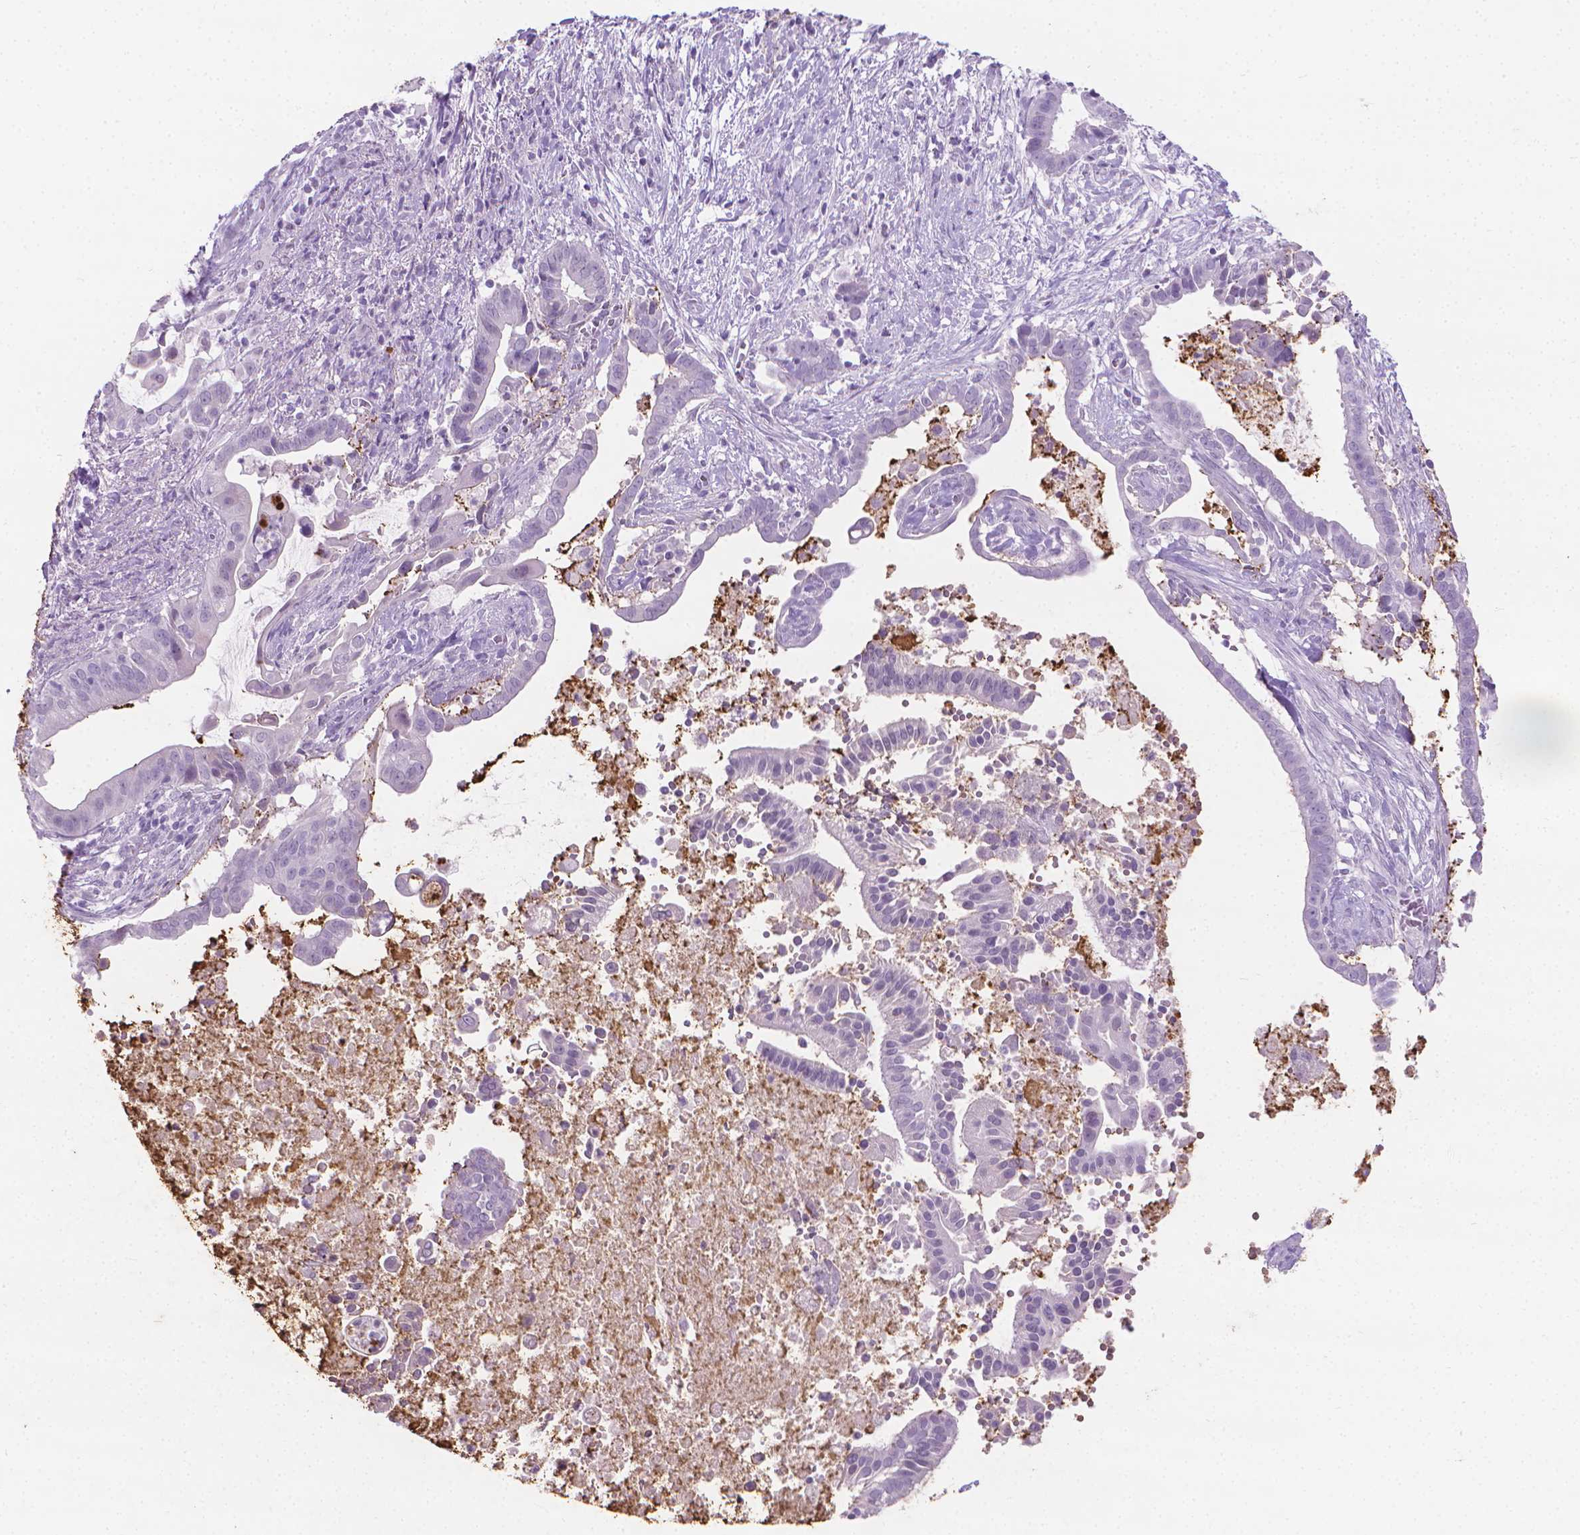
{"staining": {"intensity": "negative", "quantity": "none", "location": "none"}, "tissue": "pancreatic cancer", "cell_type": "Tumor cells", "image_type": "cancer", "snomed": [{"axis": "morphology", "description": "Adenocarcinoma, NOS"}, {"axis": "topography", "description": "Pancreas"}], "caption": "There is no significant expression in tumor cells of pancreatic adenocarcinoma.", "gene": "CFAP52", "patient": {"sex": "male", "age": 61}}